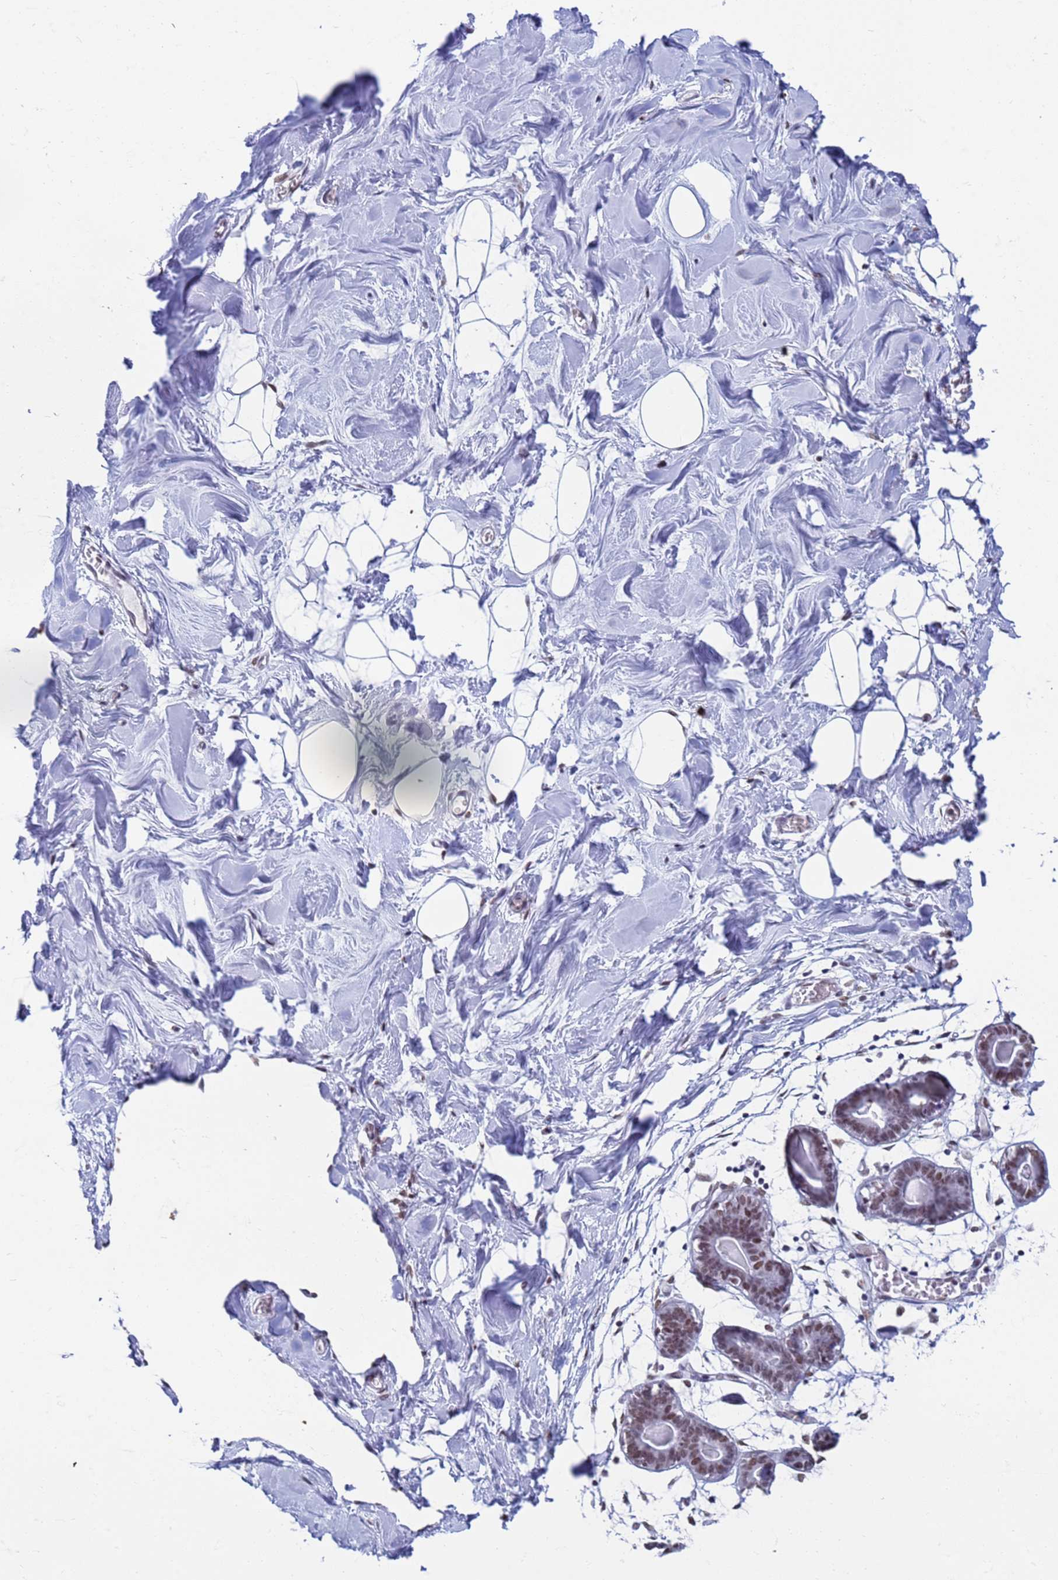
{"staining": {"intensity": "weak", "quantity": ">75%", "location": "nuclear"}, "tissue": "breast", "cell_type": "Adipocytes", "image_type": "normal", "snomed": [{"axis": "morphology", "description": "Normal tissue, NOS"}, {"axis": "topography", "description": "Breast"}], "caption": "A micrograph showing weak nuclear staining in about >75% of adipocytes in unremarkable breast, as visualized by brown immunohistochemical staining.", "gene": "FAM170B", "patient": {"sex": "female", "age": 27}}